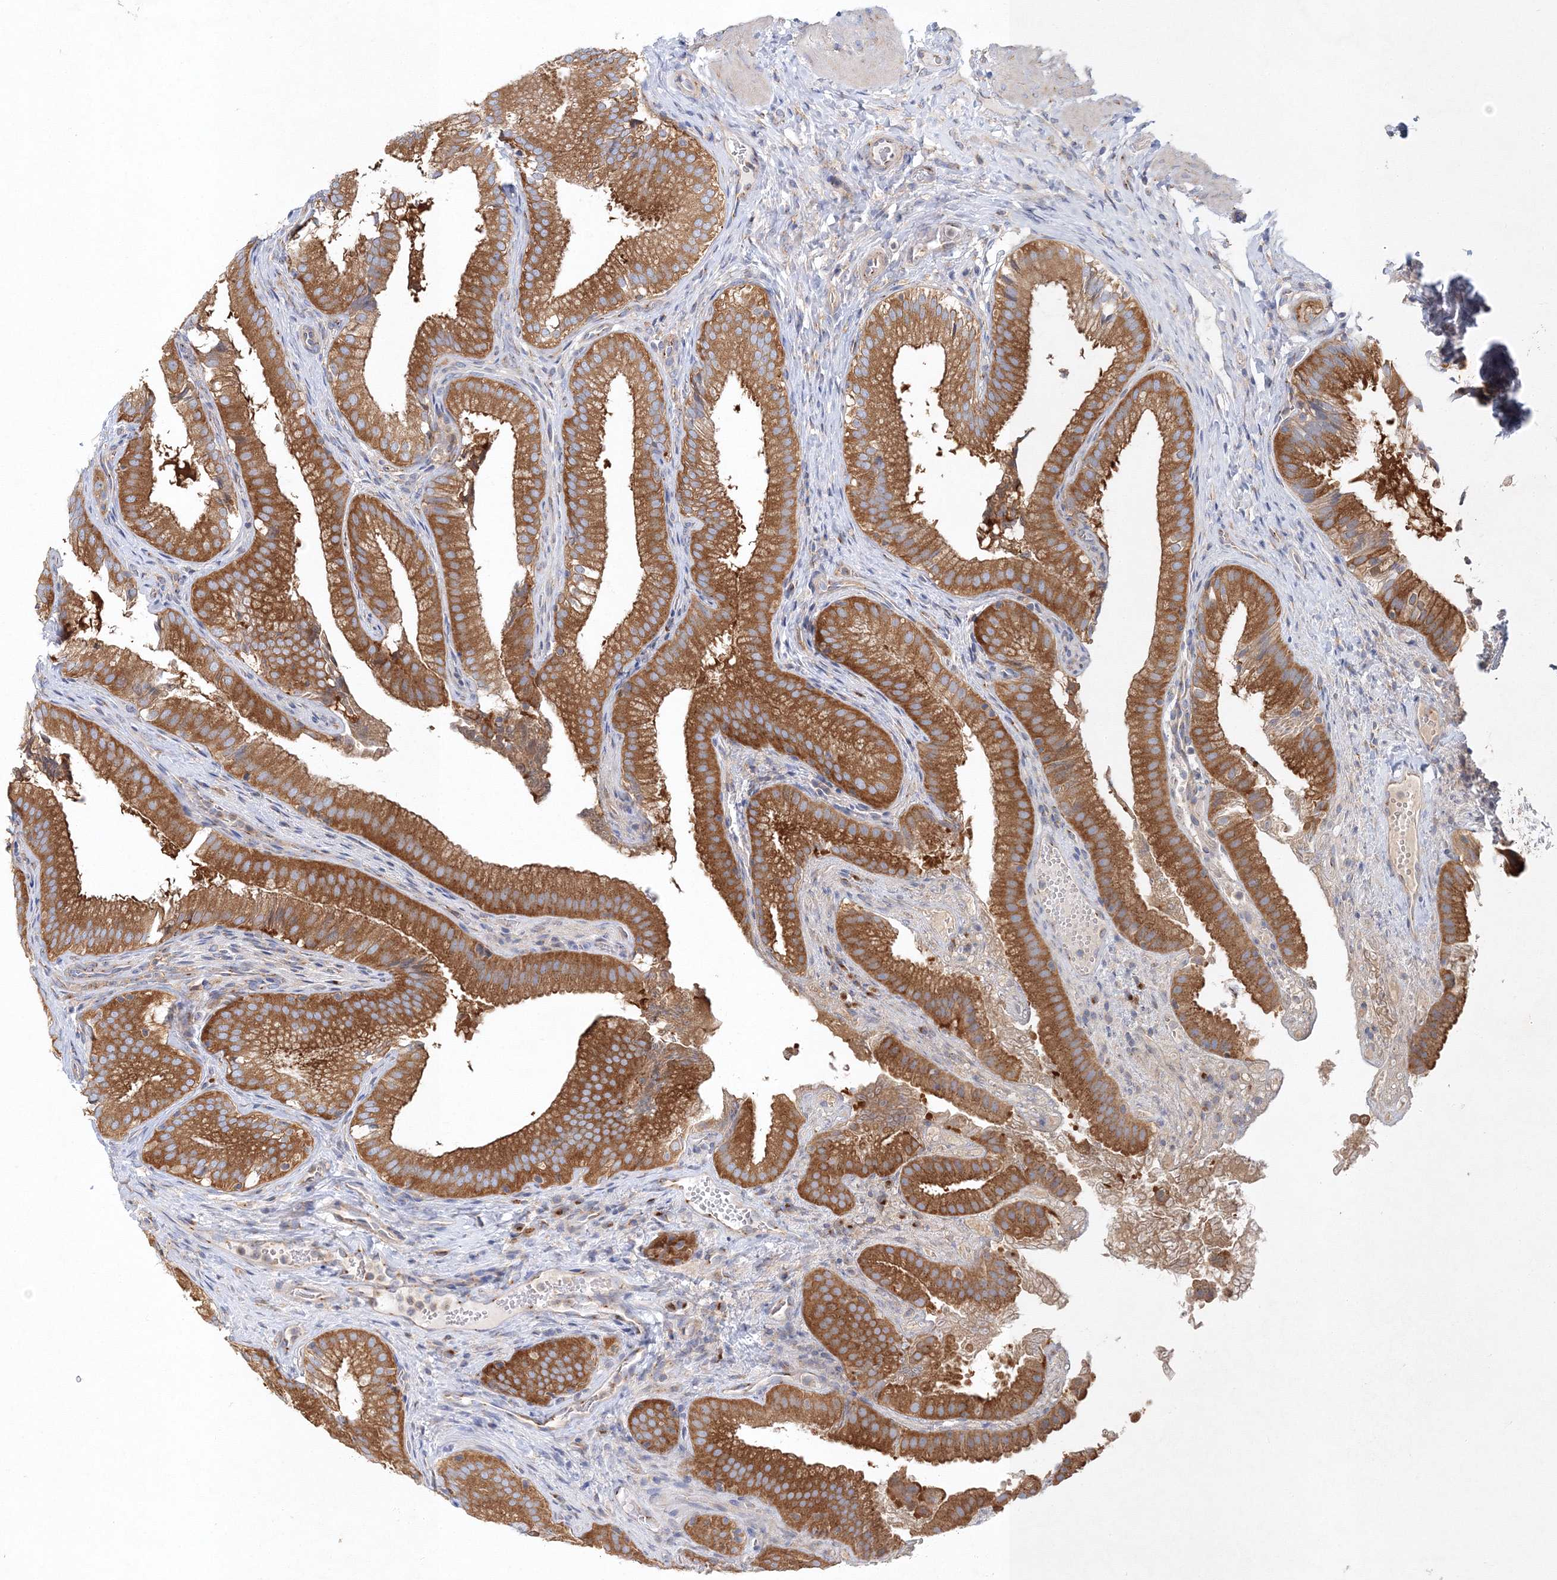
{"staining": {"intensity": "moderate", "quantity": ">75%", "location": "cytoplasmic/membranous"}, "tissue": "gallbladder", "cell_type": "Glandular cells", "image_type": "normal", "snomed": [{"axis": "morphology", "description": "Normal tissue, NOS"}, {"axis": "topography", "description": "Gallbladder"}], "caption": "Immunohistochemistry photomicrograph of unremarkable human gallbladder stained for a protein (brown), which shows medium levels of moderate cytoplasmic/membranous expression in about >75% of glandular cells.", "gene": "SEC23IP", "patient": {"sex": "female", "age": 30}}